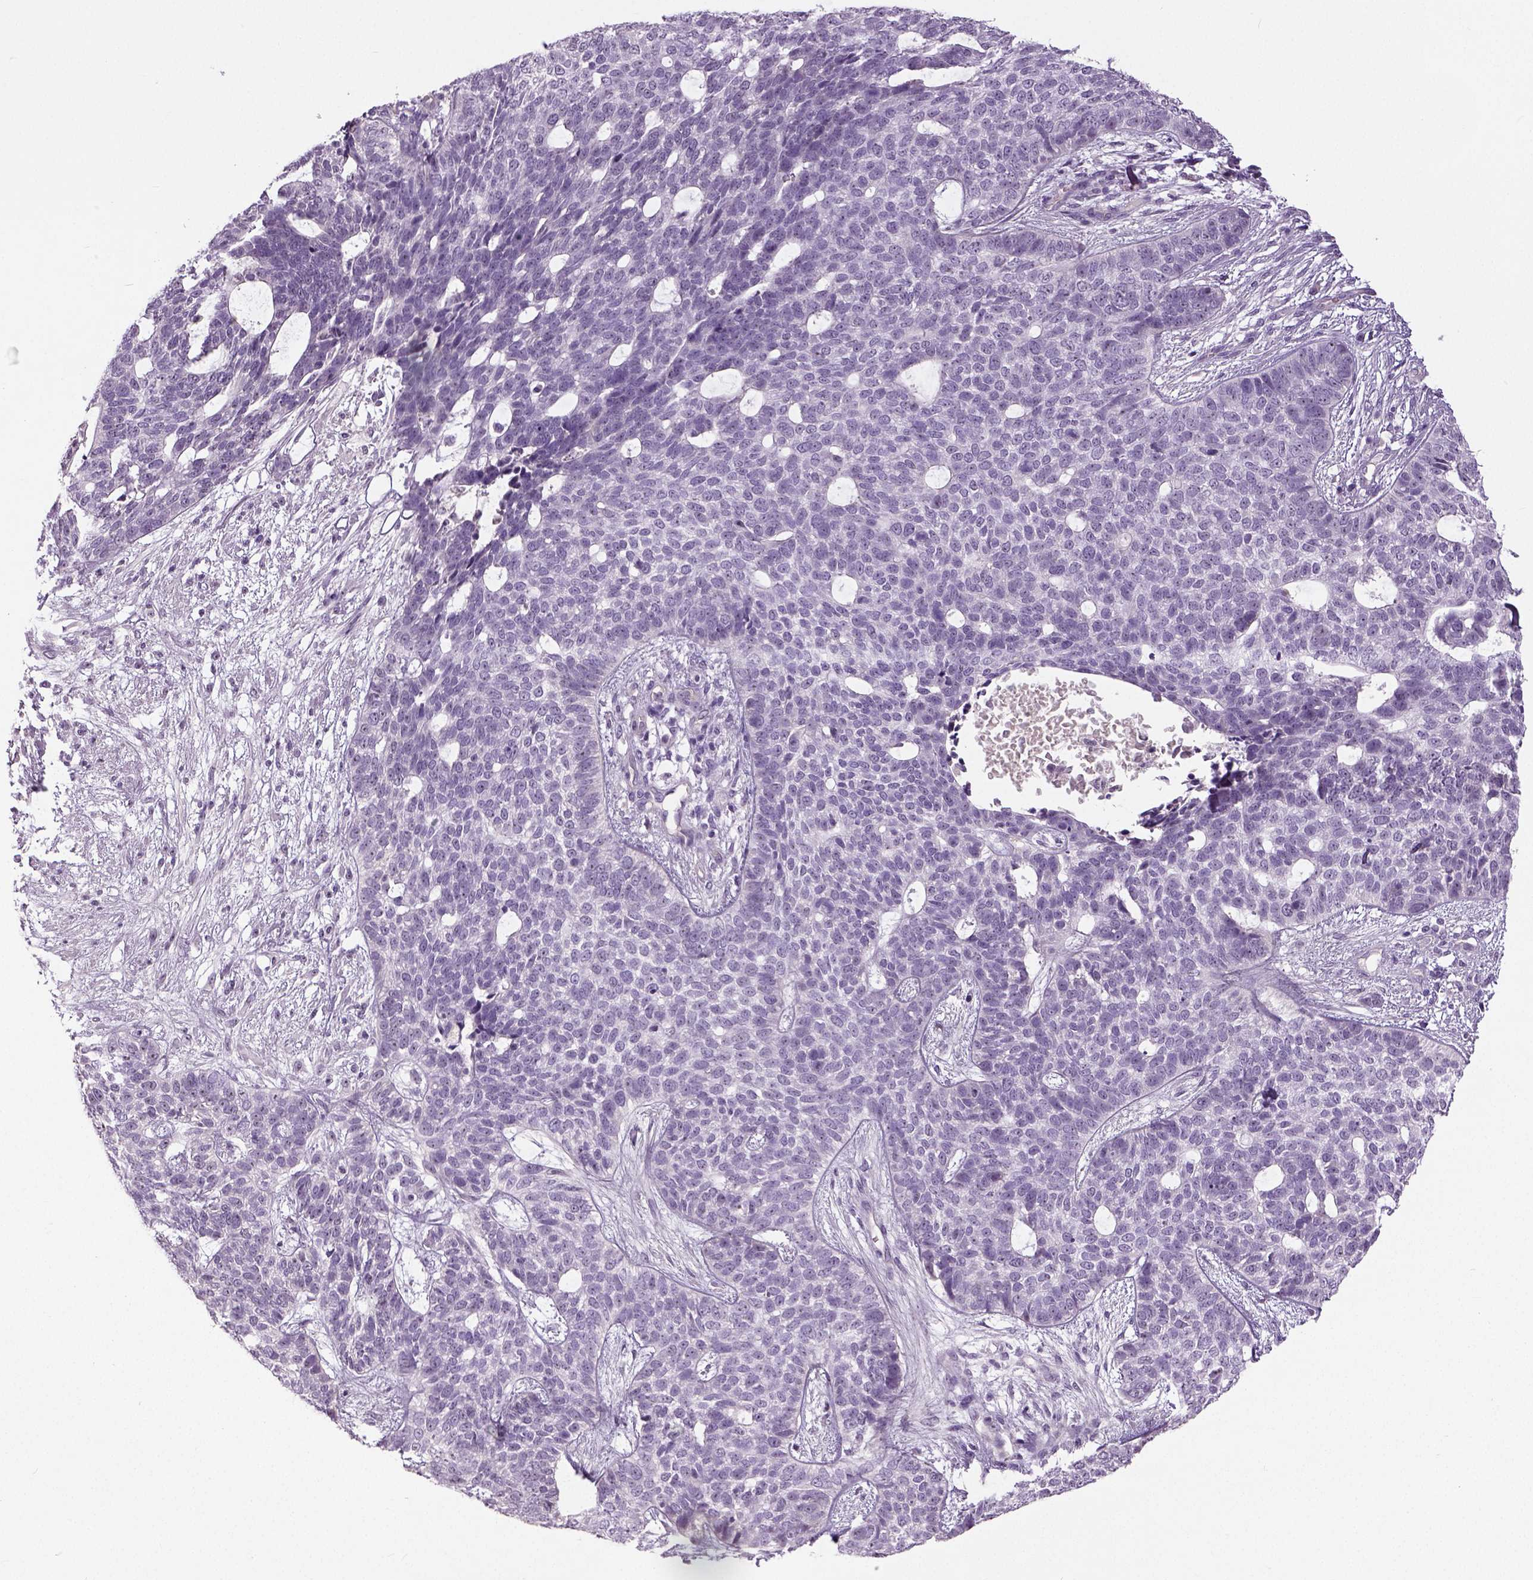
{"staining": {"intensity": "negative", "quantity": "none", "location": "none"}, "tissue": "skin cancer", "cell_type": "Tumor cells", "image_type": "cancer", "snomed": [{"axis": "morphology", "description": "Basal cell carcinoma"}, {"axis": "topography", "description": "Skin"}], "caption": "Human skin cancer stained for a protein using immunohistochemistry (IHC) reveals no positivity in tumor cells.", "gene": "NECAB1", "patient": {"sex": "female", "age": 69}}